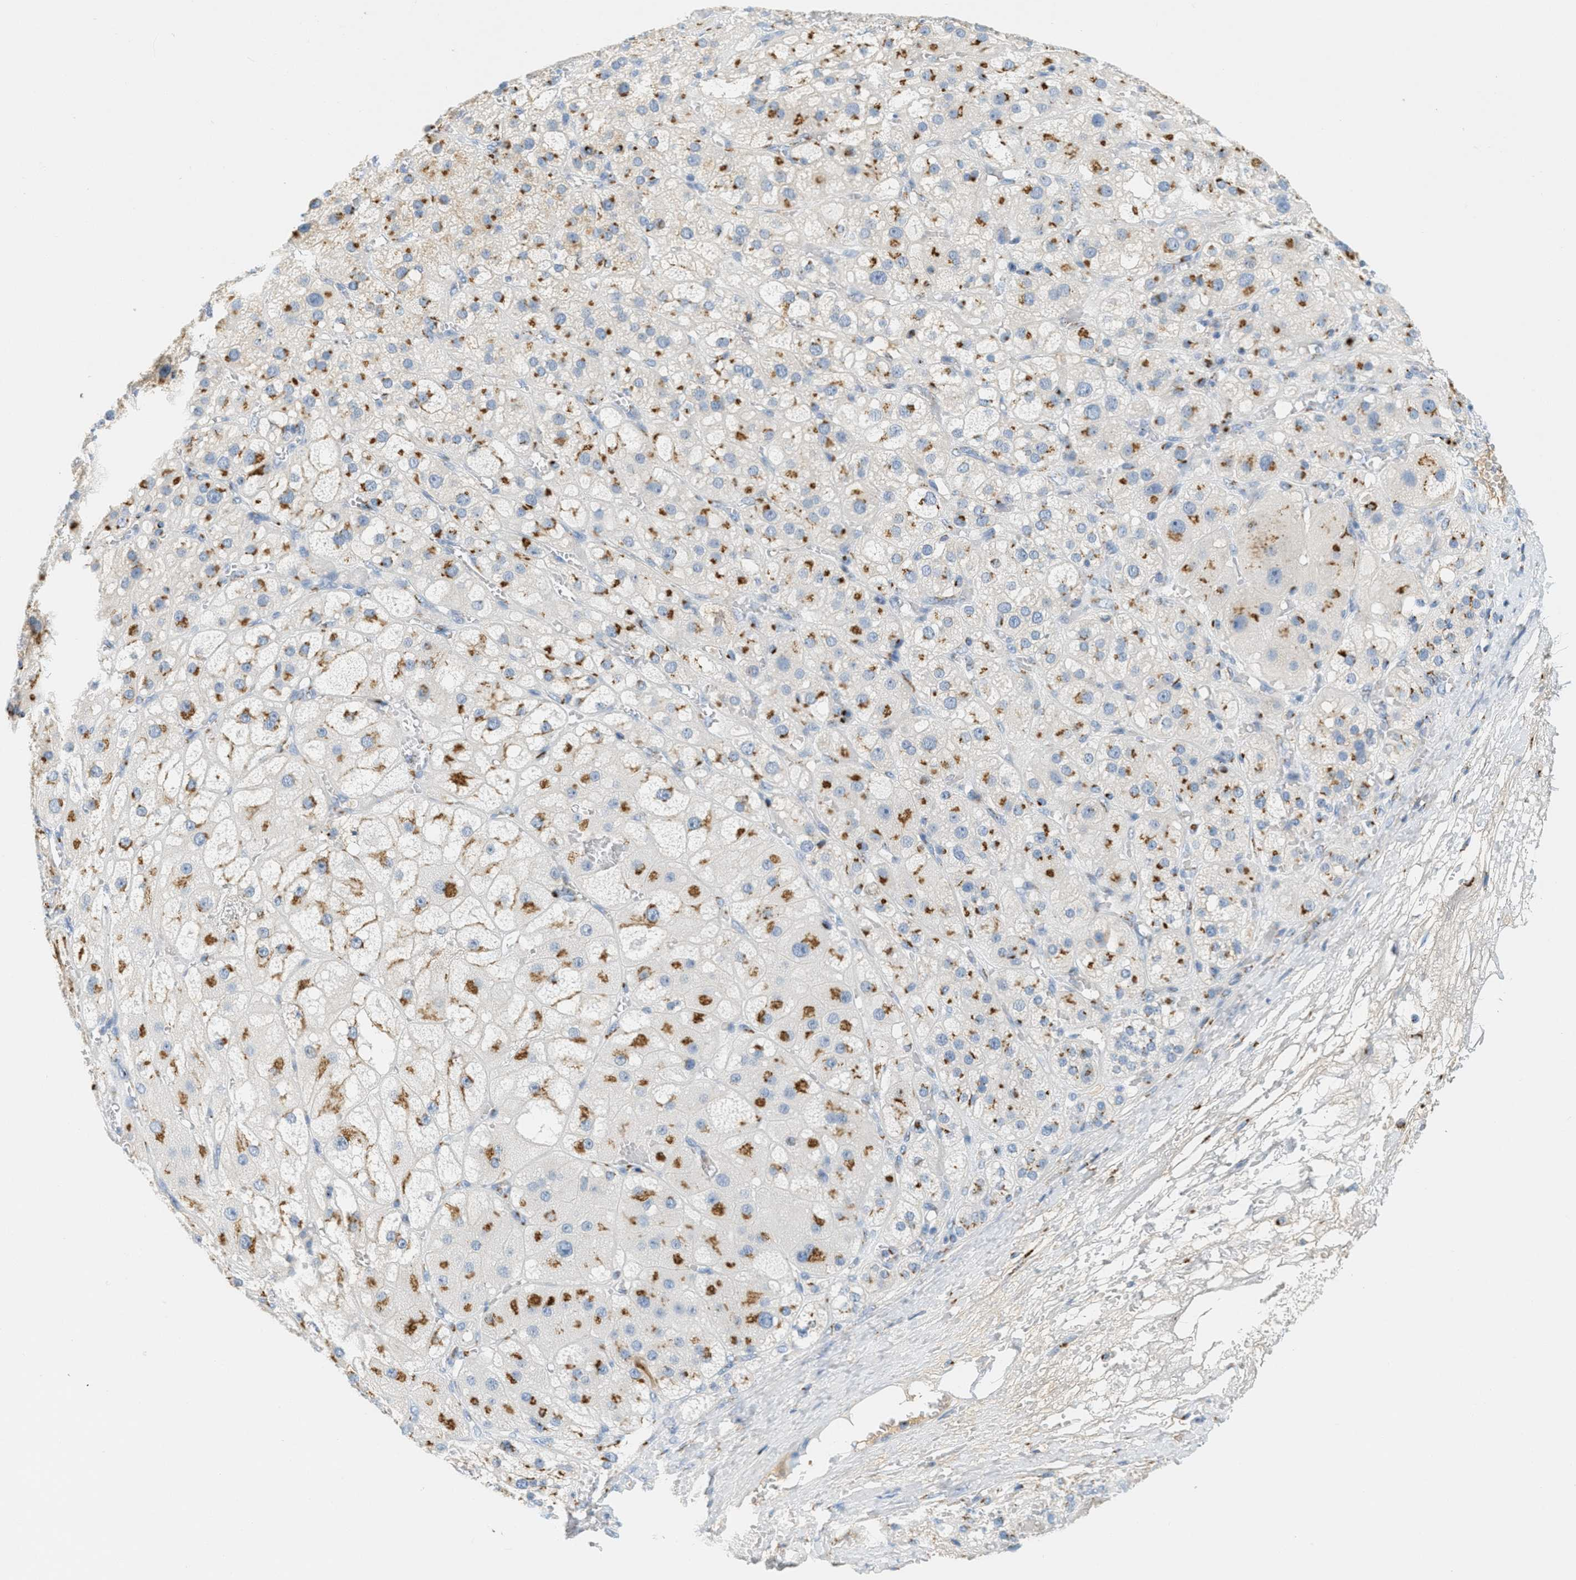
{"staining": {"intensity": "strong", "quantity": "25%-75%", "location": "cytoplasmic/membranous"}, "tissue": "adrenal gland", "cell_type": "Glandular cells", "image_type": "normal", "snomed": [{"axis": "morphology", "description": "Normal tissue, NOS"}, {"axis": "topography", "description": "Adrenal gland"}], "caption": "This is an image of IHC staining of benign adrenal gland, which shows strong expression in the cytoplasmic/membranous of glandular cells.", "gene": "ENTPD4", "patient": {"sex": "female", "age": 47}}